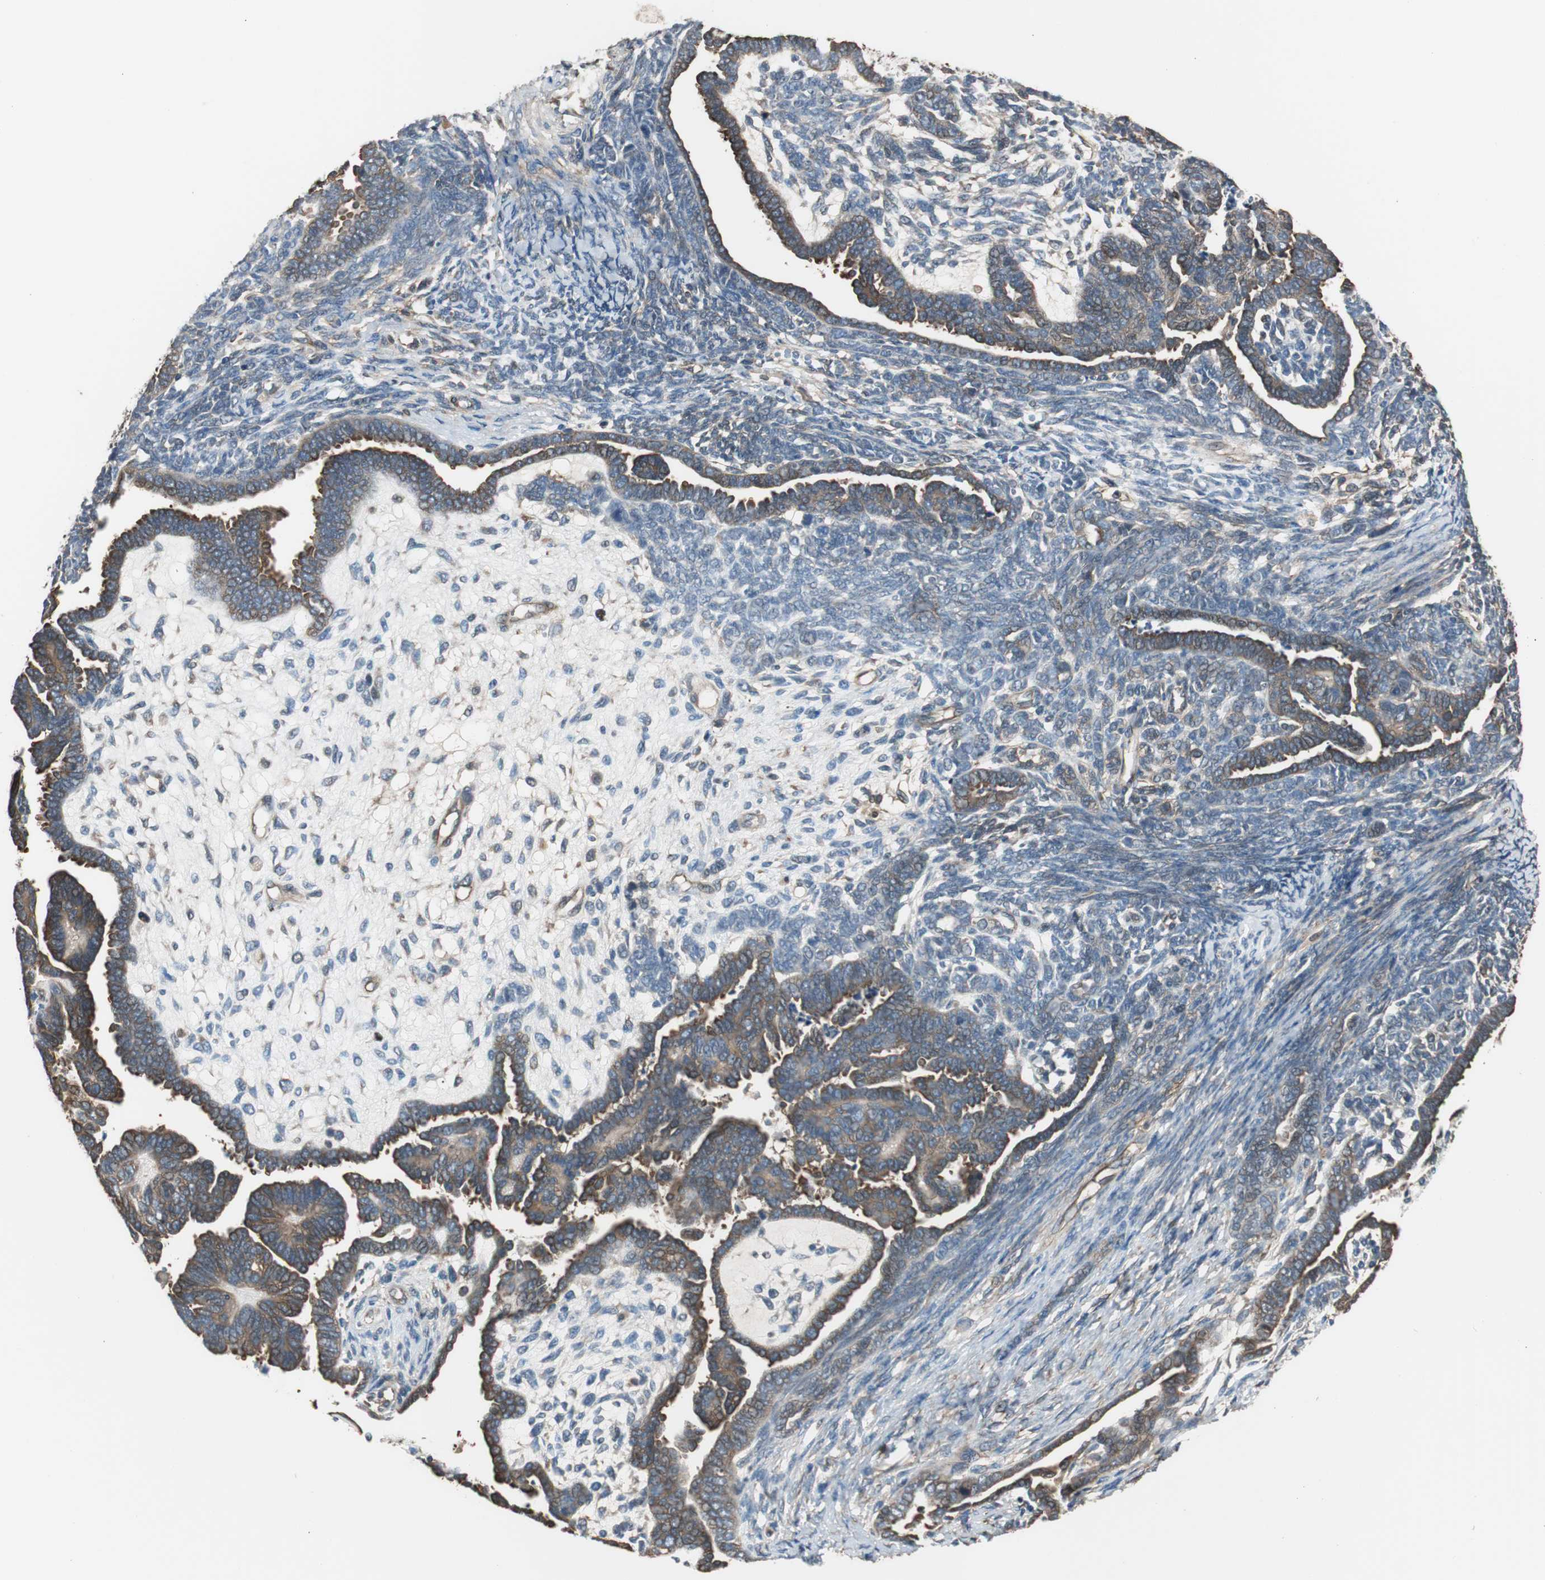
{"staining": {"intensity": "weak", "quantity": "25%-75%", "location": "cytoplasmic/membranous"}, "tissue": "endometrial cancer", "cell_type": "Tumor cells", "image_type": "cancer", "snomed": [{"axis": "morphology", "description": "Neoplasm, malignant, NOS"}, {"axis": "topography", "description": "Endometrium"}], "caption": "Protein expression analysis of endometrial cancer shows weak cytoplasmic/membranous expression in approximately 25%-75% of tumor cells. (DAB (3,3'-diaminobenzidine) IHC, brown staining for protein, blue staining for nuclei).", "gene": "CAPNS1", "patient": {"sex": "female", "age": 74}}